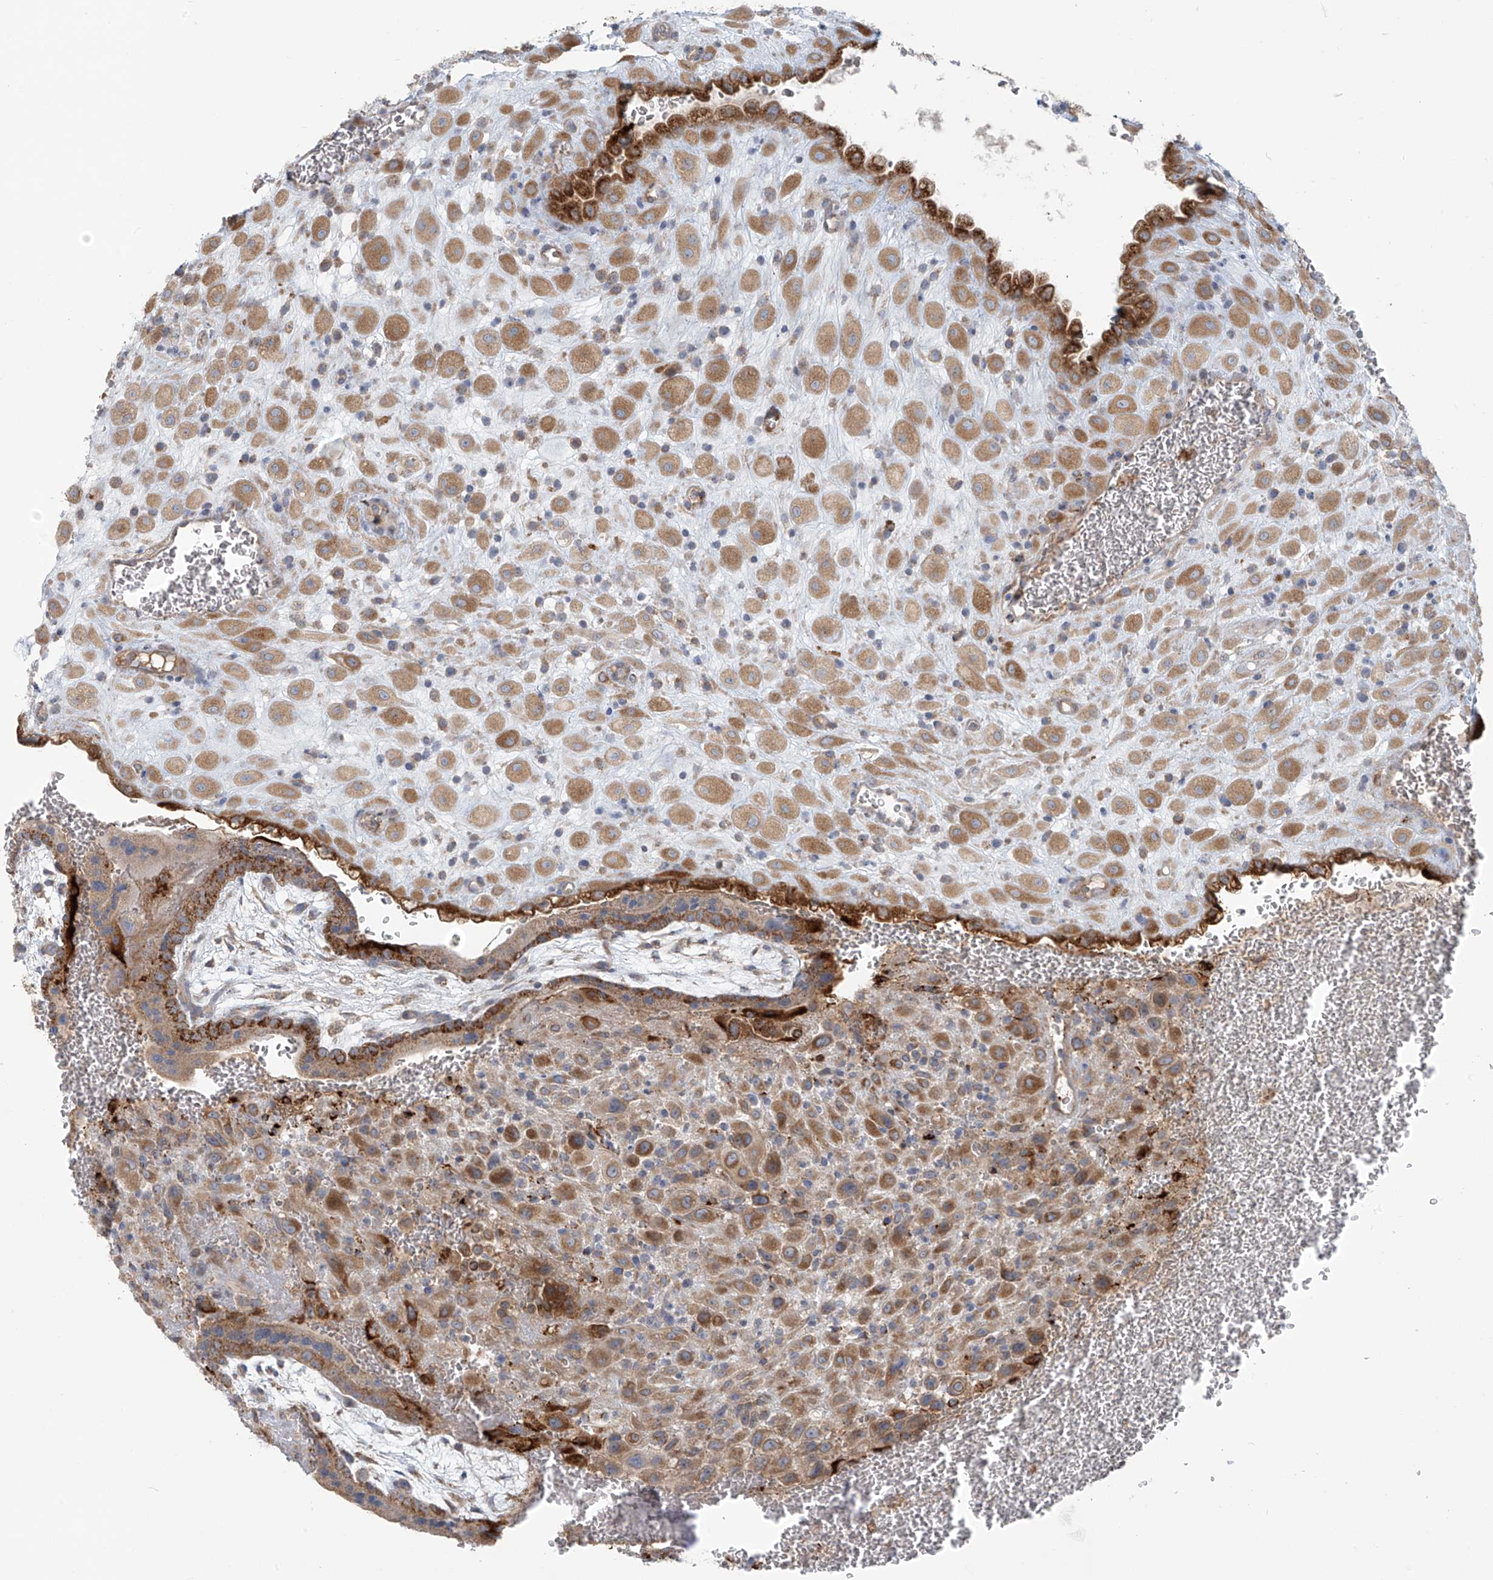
{"staining": {"intensity": "moderate", "quantity": ">75%", "location": "cytoplasmic/membranous"}, "tissue": "placenta", "cell_type": "Decidual cells", "image_type": "normal", "snomed": [{"axis": "morphology", "description": "Normal tissue, NOS"}, {"axis": "topography", "description": "Placenta"}], "caption": "Protein expression analysis of benign placenta demonstrates moderate cytoplasmic/membranous positivity in approximately >75% of decidual cells.", "gene": "LZTS3", "patient": {"sex": "female", "age": 35}}